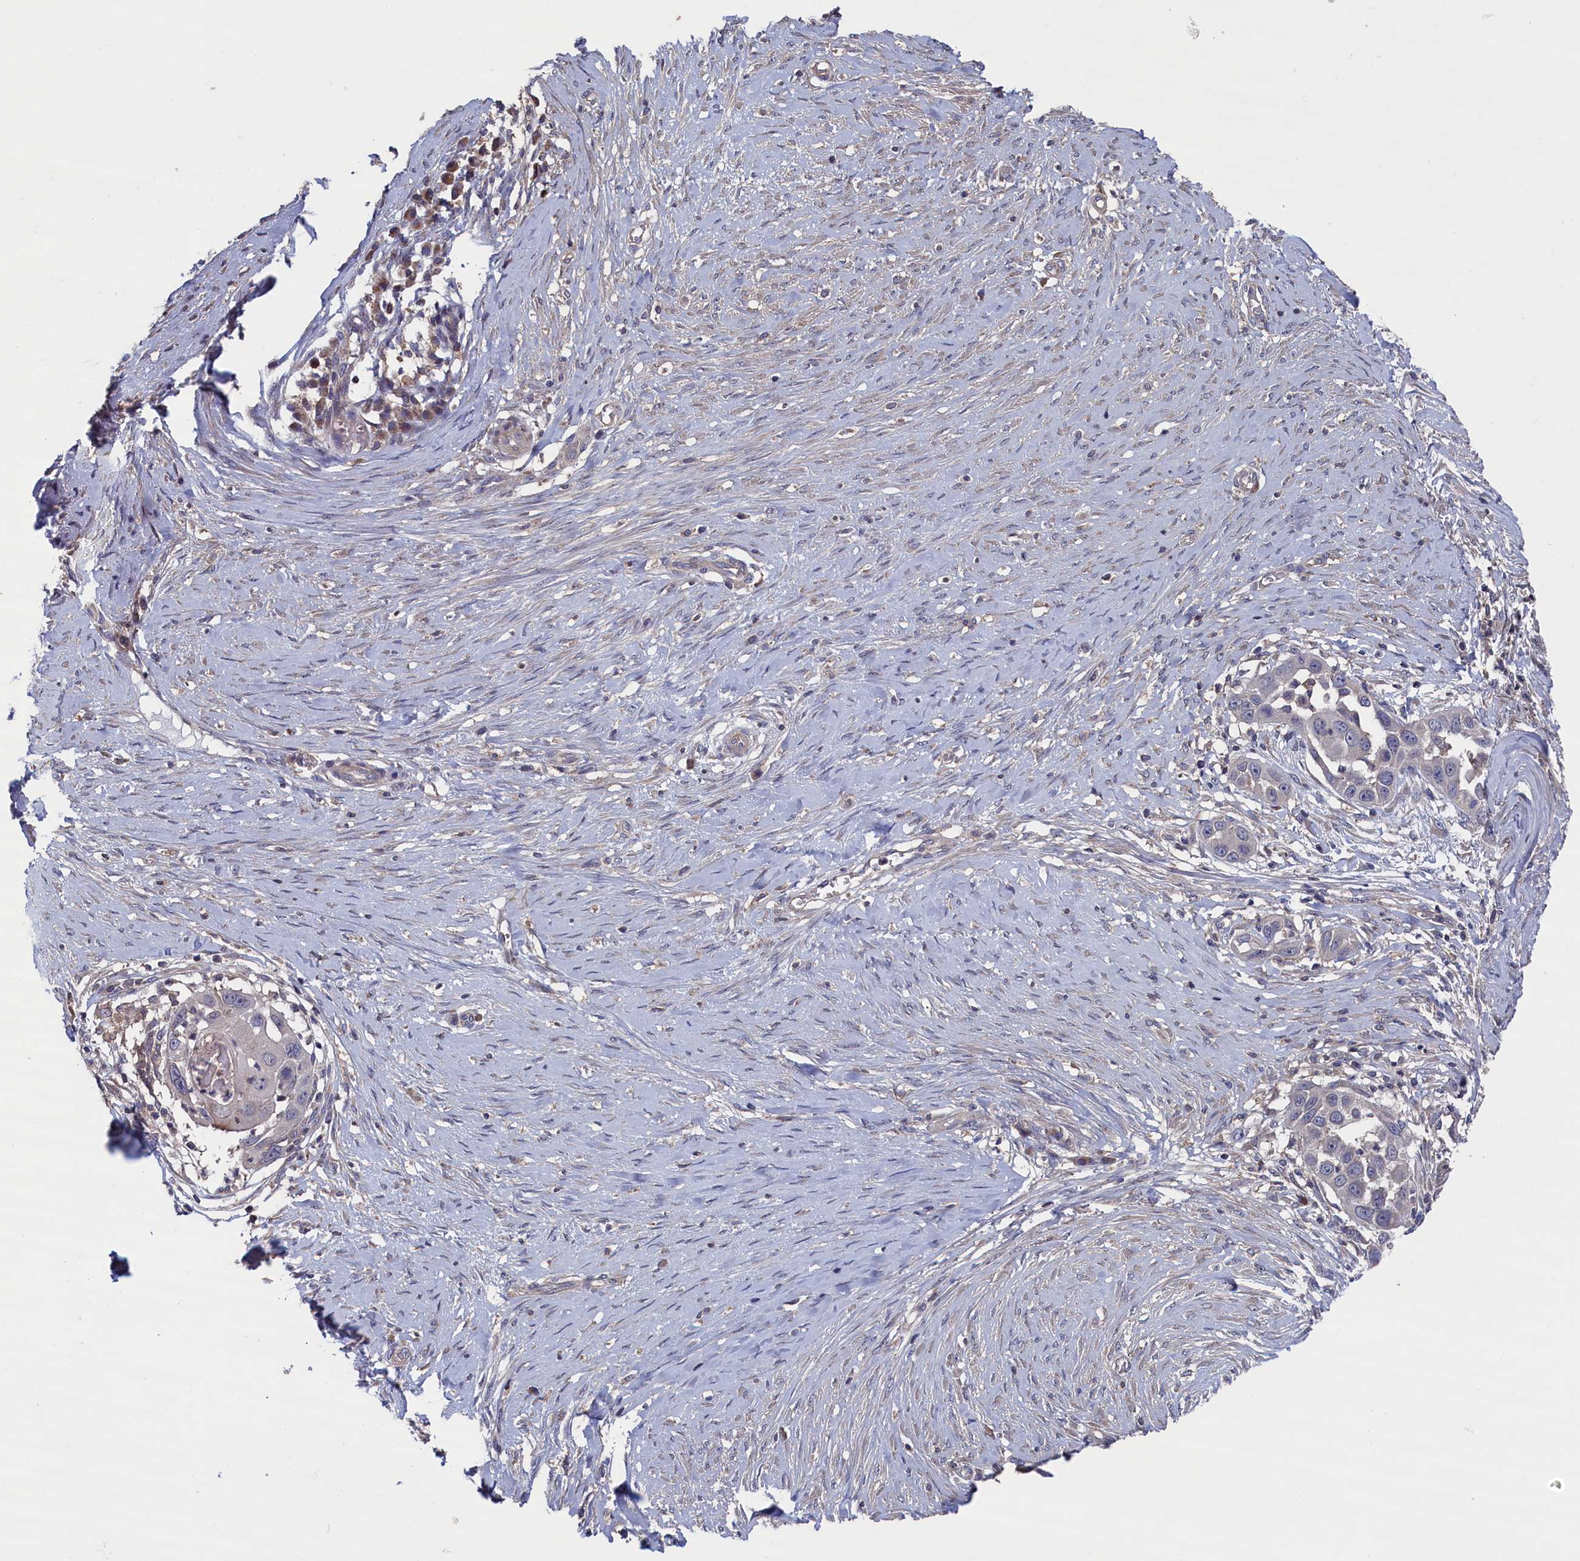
{"staining": {"intensity": "negative", "quantity": "none", "location": "none"}, "tissue": "skin cancer", "cell_type": "Tumor cells", "image_type": "cancer", "snomed": [{"axis": "morphology", "description": "Squamous cell carcinoma, NOS"}, {"axis": "topography", "description": "Skin"}], "caption": "The micrograph exhibits no significant staining in tumor cells of skin cancer. Brightfield microscopy of immunohistochemistry (IHC) stained with DAB (3,3'-diaminobenzidine) (brown) and hematoxylin (blue), captured at high magnification.", "gene": "SPATA13", "patient": {"sex": "female", "age": 44}}